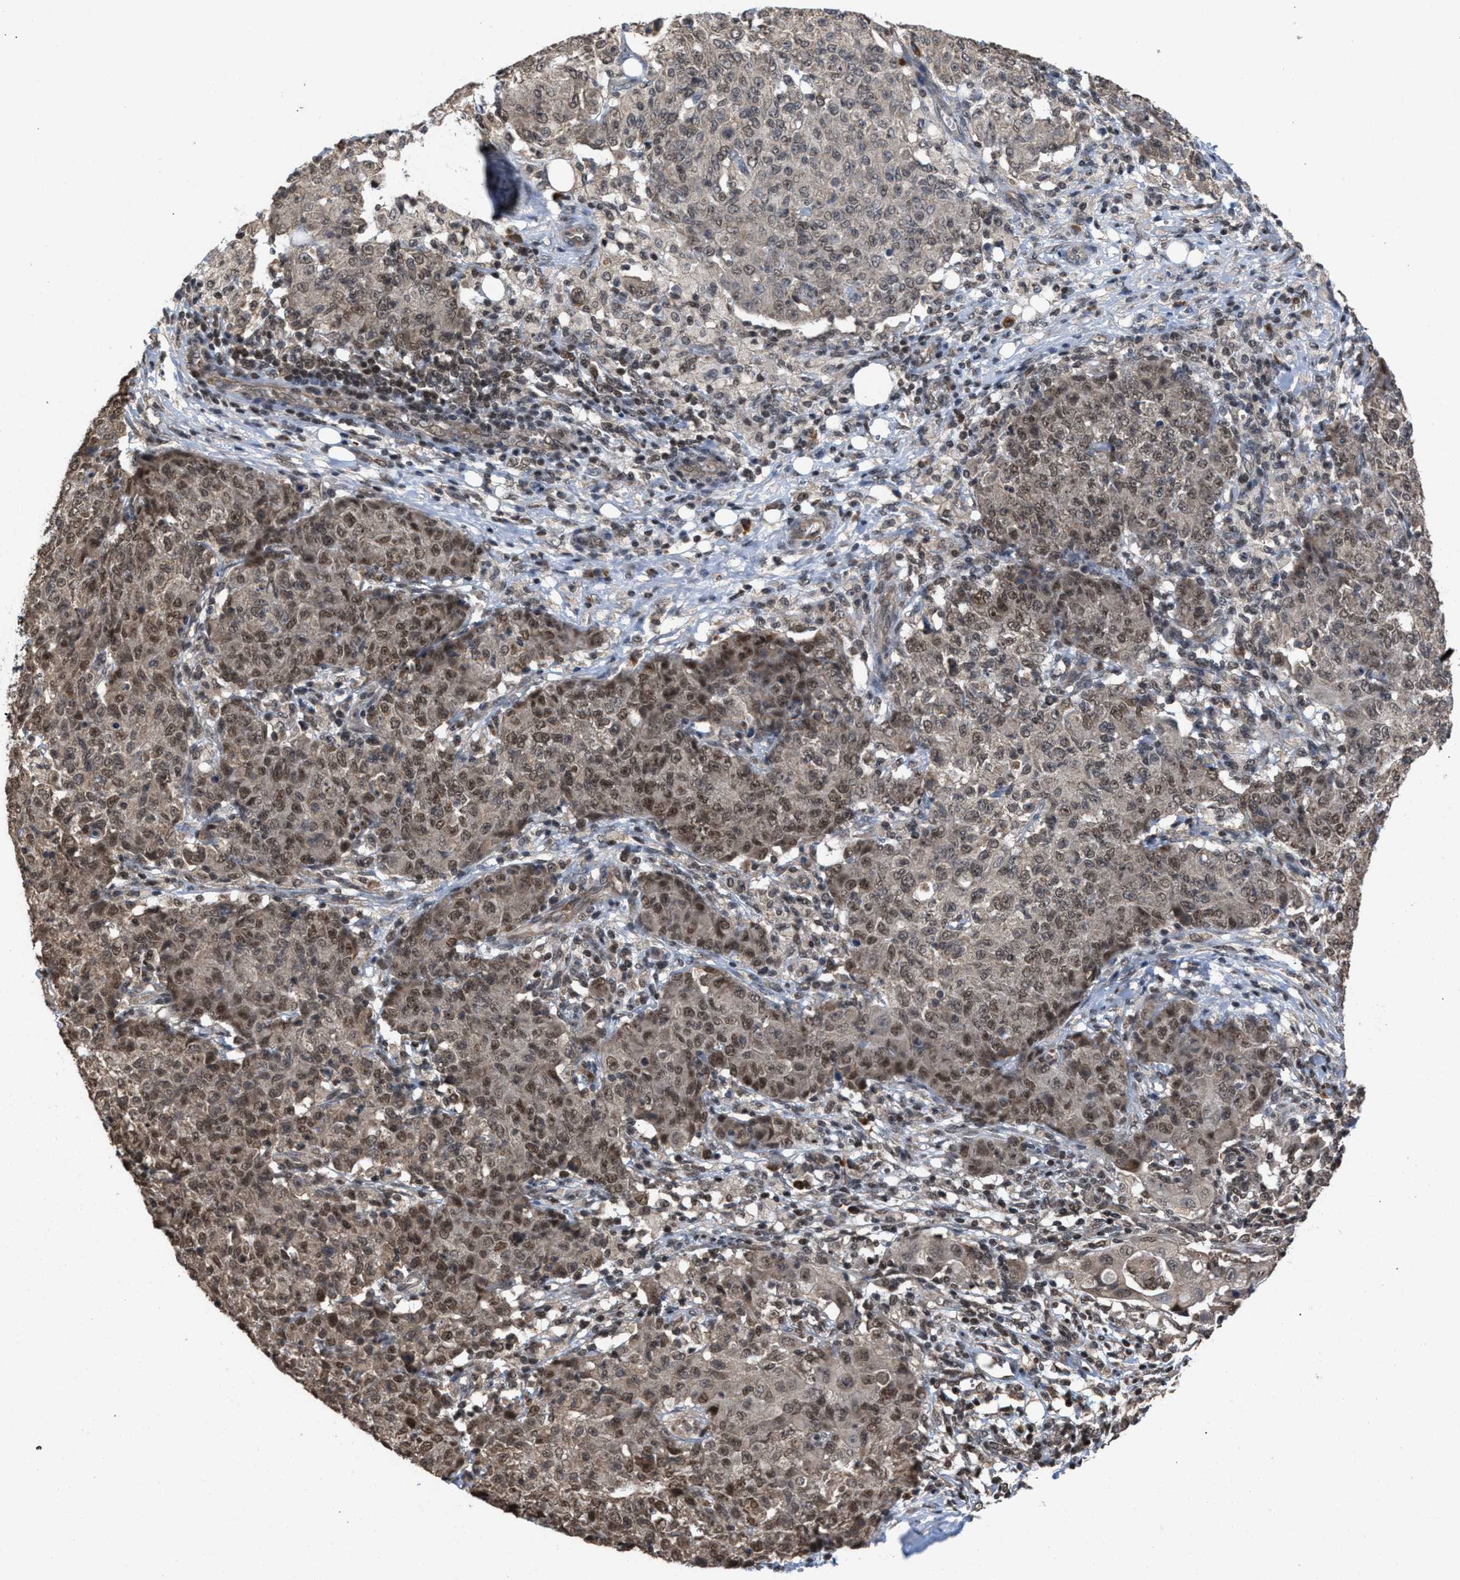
{"staining": {"intensity": "weak", "quantity": ">75%", "location": "cytoplasmic/membranous,nuclear"}, "tissue": "ovarian cancer", "cell_type": "Tumor cells", "image_type": "cancer", "snomed": [{"axis": "morphology", "description": "Carcinoma, endometroid"}, {"axis": "topography", "description": "Ovary"}], "caption": "Immunohistochemistry image of neoplastic tissue: endometroid carcinoma (ovarian) stained using IHC reveals low levels of weak protein expression localized specifically in the cytoplasmic/membranous and nuclear of tumor cells, appearing as a cytoplasmic/membranous and nuclear brown color.", "gene": "C9orf78", "patient": {"sex": "female", "age": 42}}